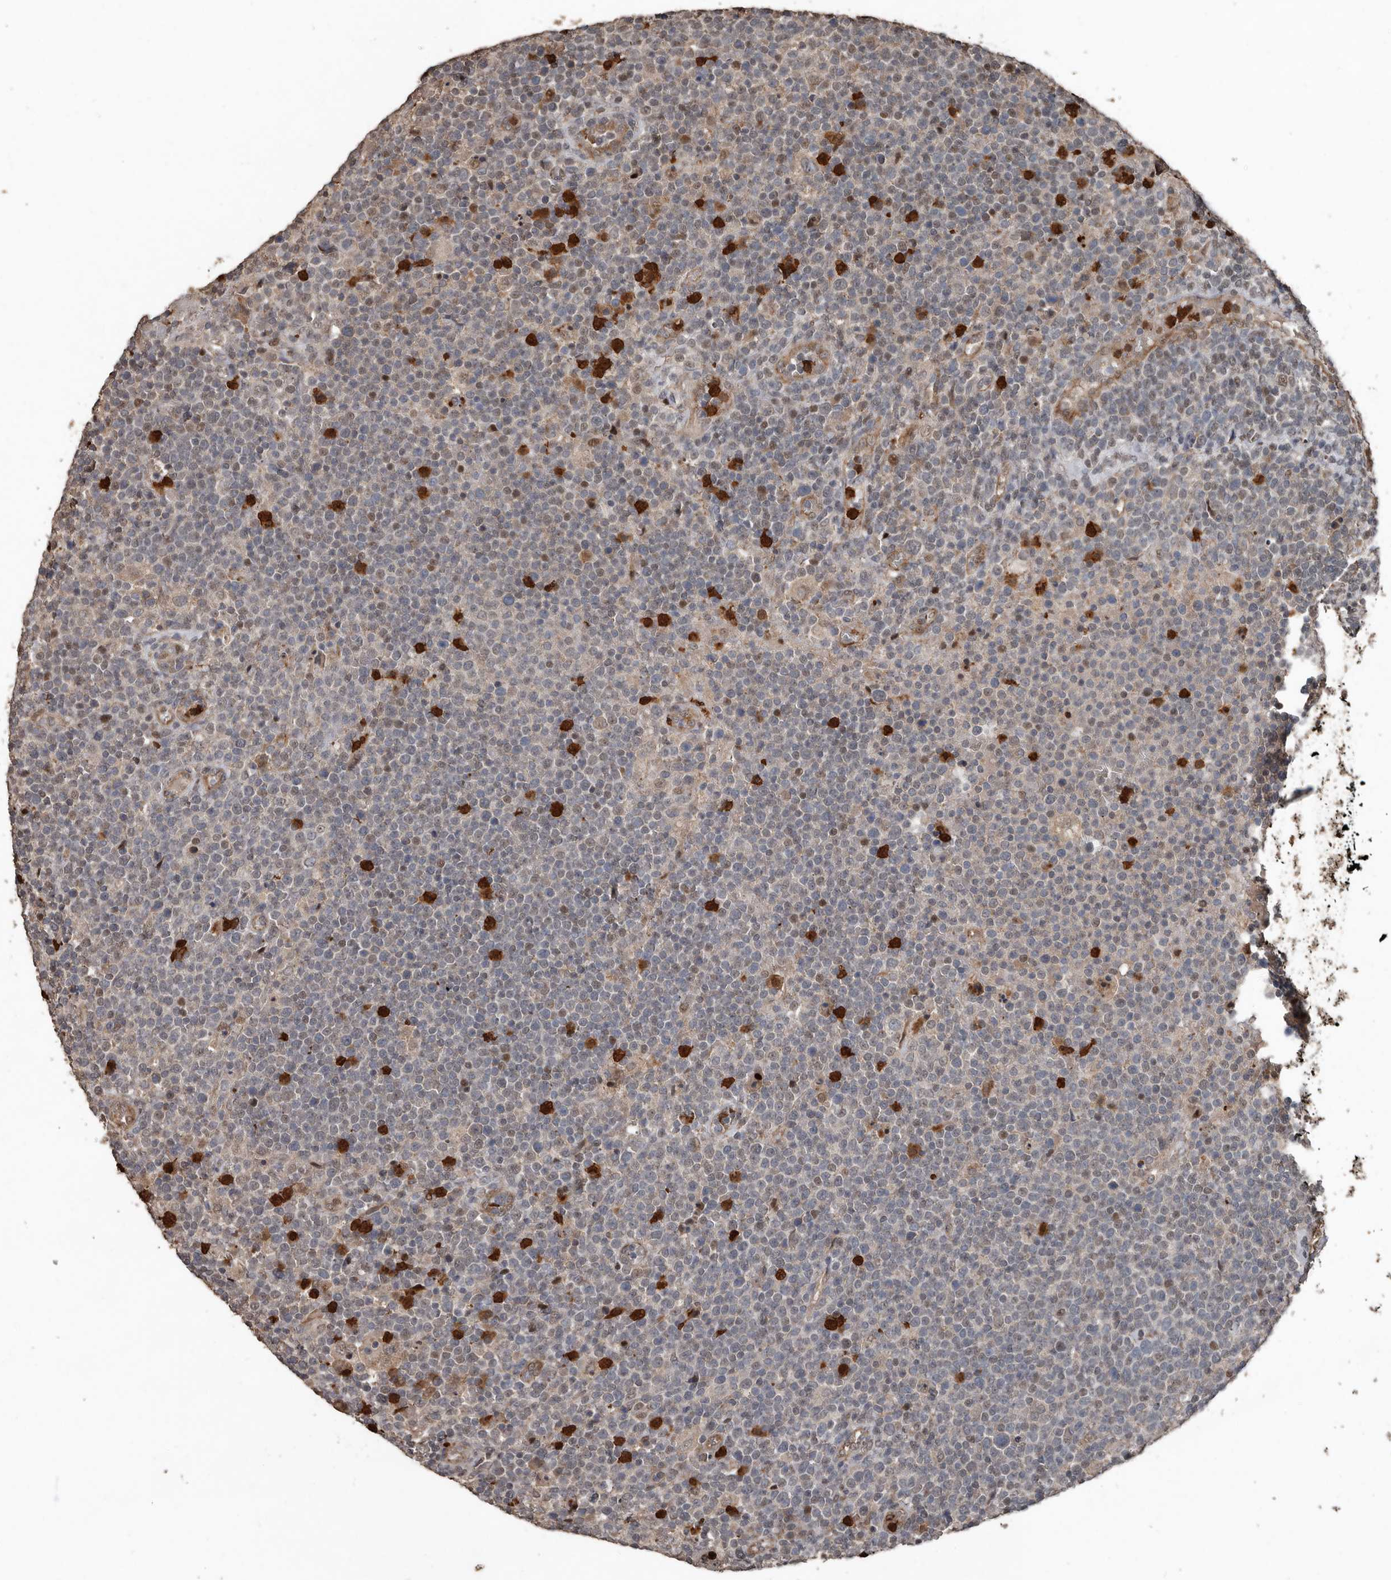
{"staining": {"intensity": "weak", "quantity": "<25%", "location": "nuclear"}, "tissue": "lymphoma", "cell_type": "Tumor cells", "image_type": "cancer", "snomed": [{"axis": "morphology", "description": "Malignant lymphoma, non-Hodgkin's type, High grade"}, {"axis": "topography", "description": "Lymph node"}], "caption": "Lymphoma was stained to show a protein in brown. There is no significant staining in tumor cells.", "gene": "FSBP", "patient": {"sex": "male", "age": 61}}